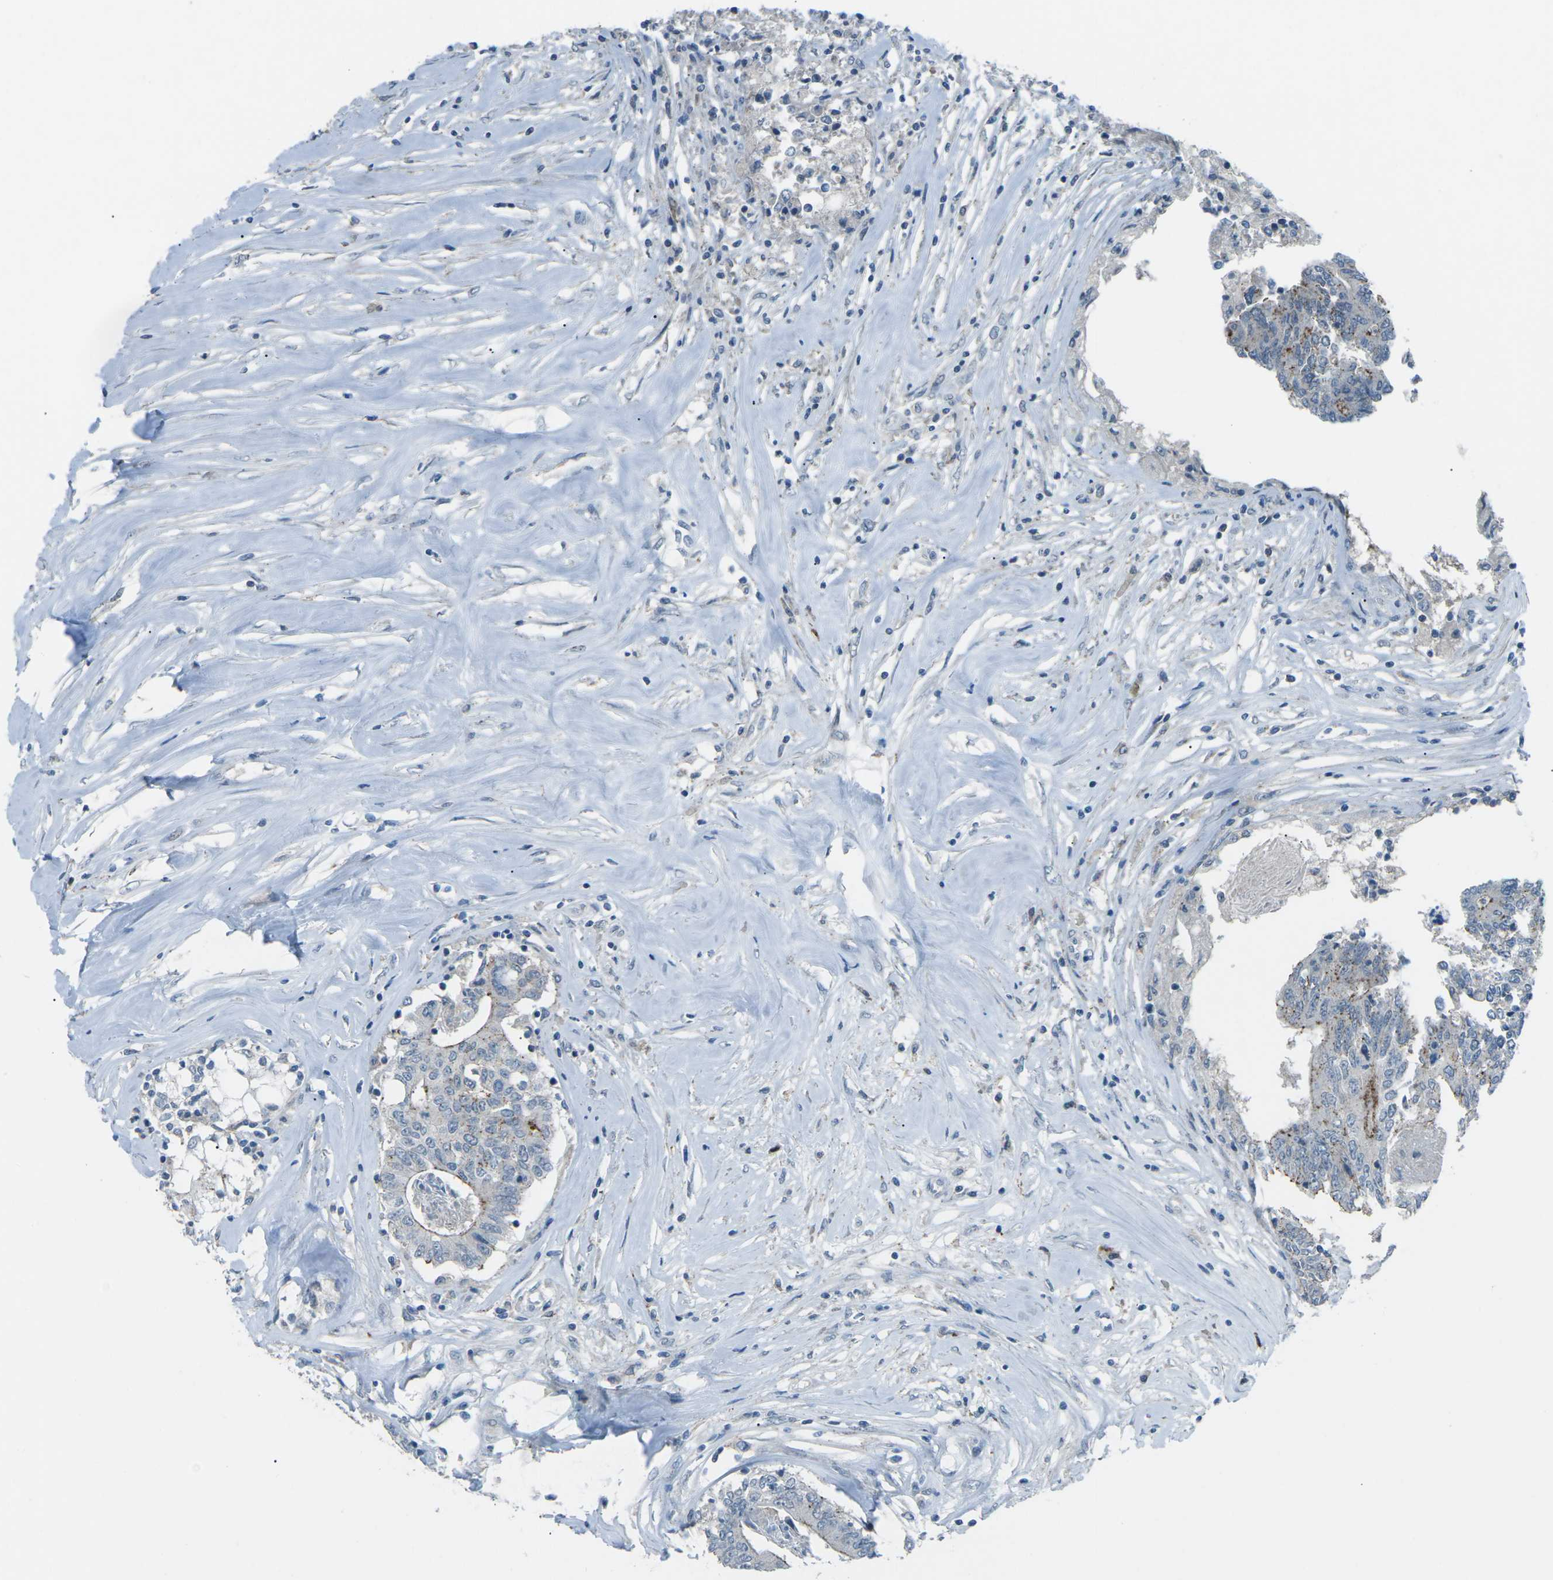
{"staining": {"intensity": "moderate", "quantity": "<25%", "location": "cytoplasmic/membranous"}, "tissue": "colorectal cancer", "cell_type": "Tumor cells", "image_type": "cancer", "snomed": [{"axis": "morphology", "description": "Adenocarcinoma, NOS"}, {"axis": "topography", "description": "Rectum"}], "caption": "Protein positivity by immunohistochemistry (IHC) demonstrates moderate cytoplasmic/membranous expression in about <25% of tumor cells in colorectal cancer.", "gene": "PRKCA", "patient": {"sex": "male", "age": 63}}